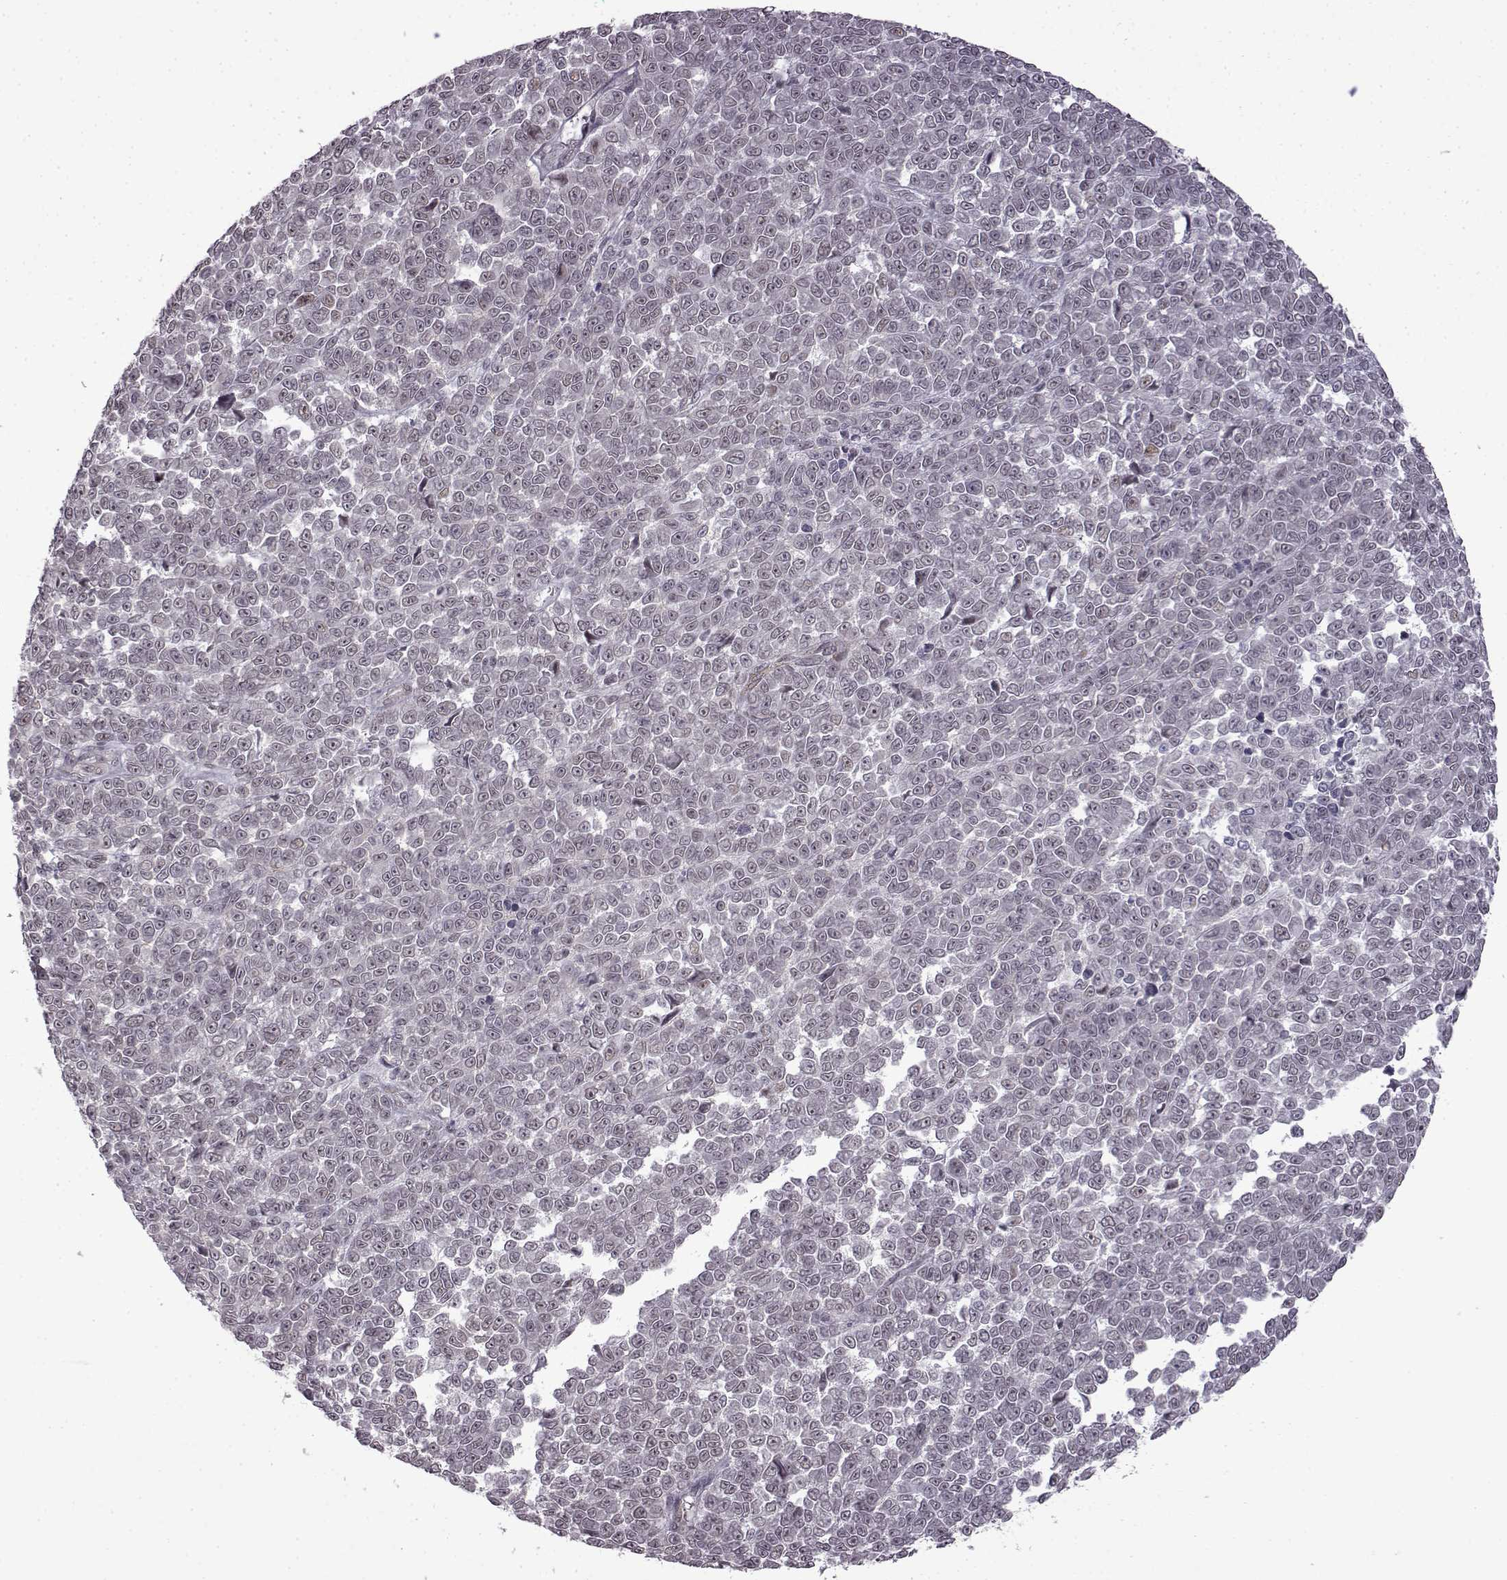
{"staining": {"intensity": "negative", "quantity": "none", "location": "none"}, "tissue": "melanoma", "cell_type": "Tumor cells", "image_type": "cancer", "snomed": [{"axis": "morphology", "description": "Malignant melanoma, NOS"}, {"axis": "topography", "description": "Skin"}], "caption": "This is an immunohistochemistry (IHC) photomicrograph of melanoma. There is no staining in tumor cells.", "gene": "SYNPO2", "patient": {"sex": "female", "age": 95}}